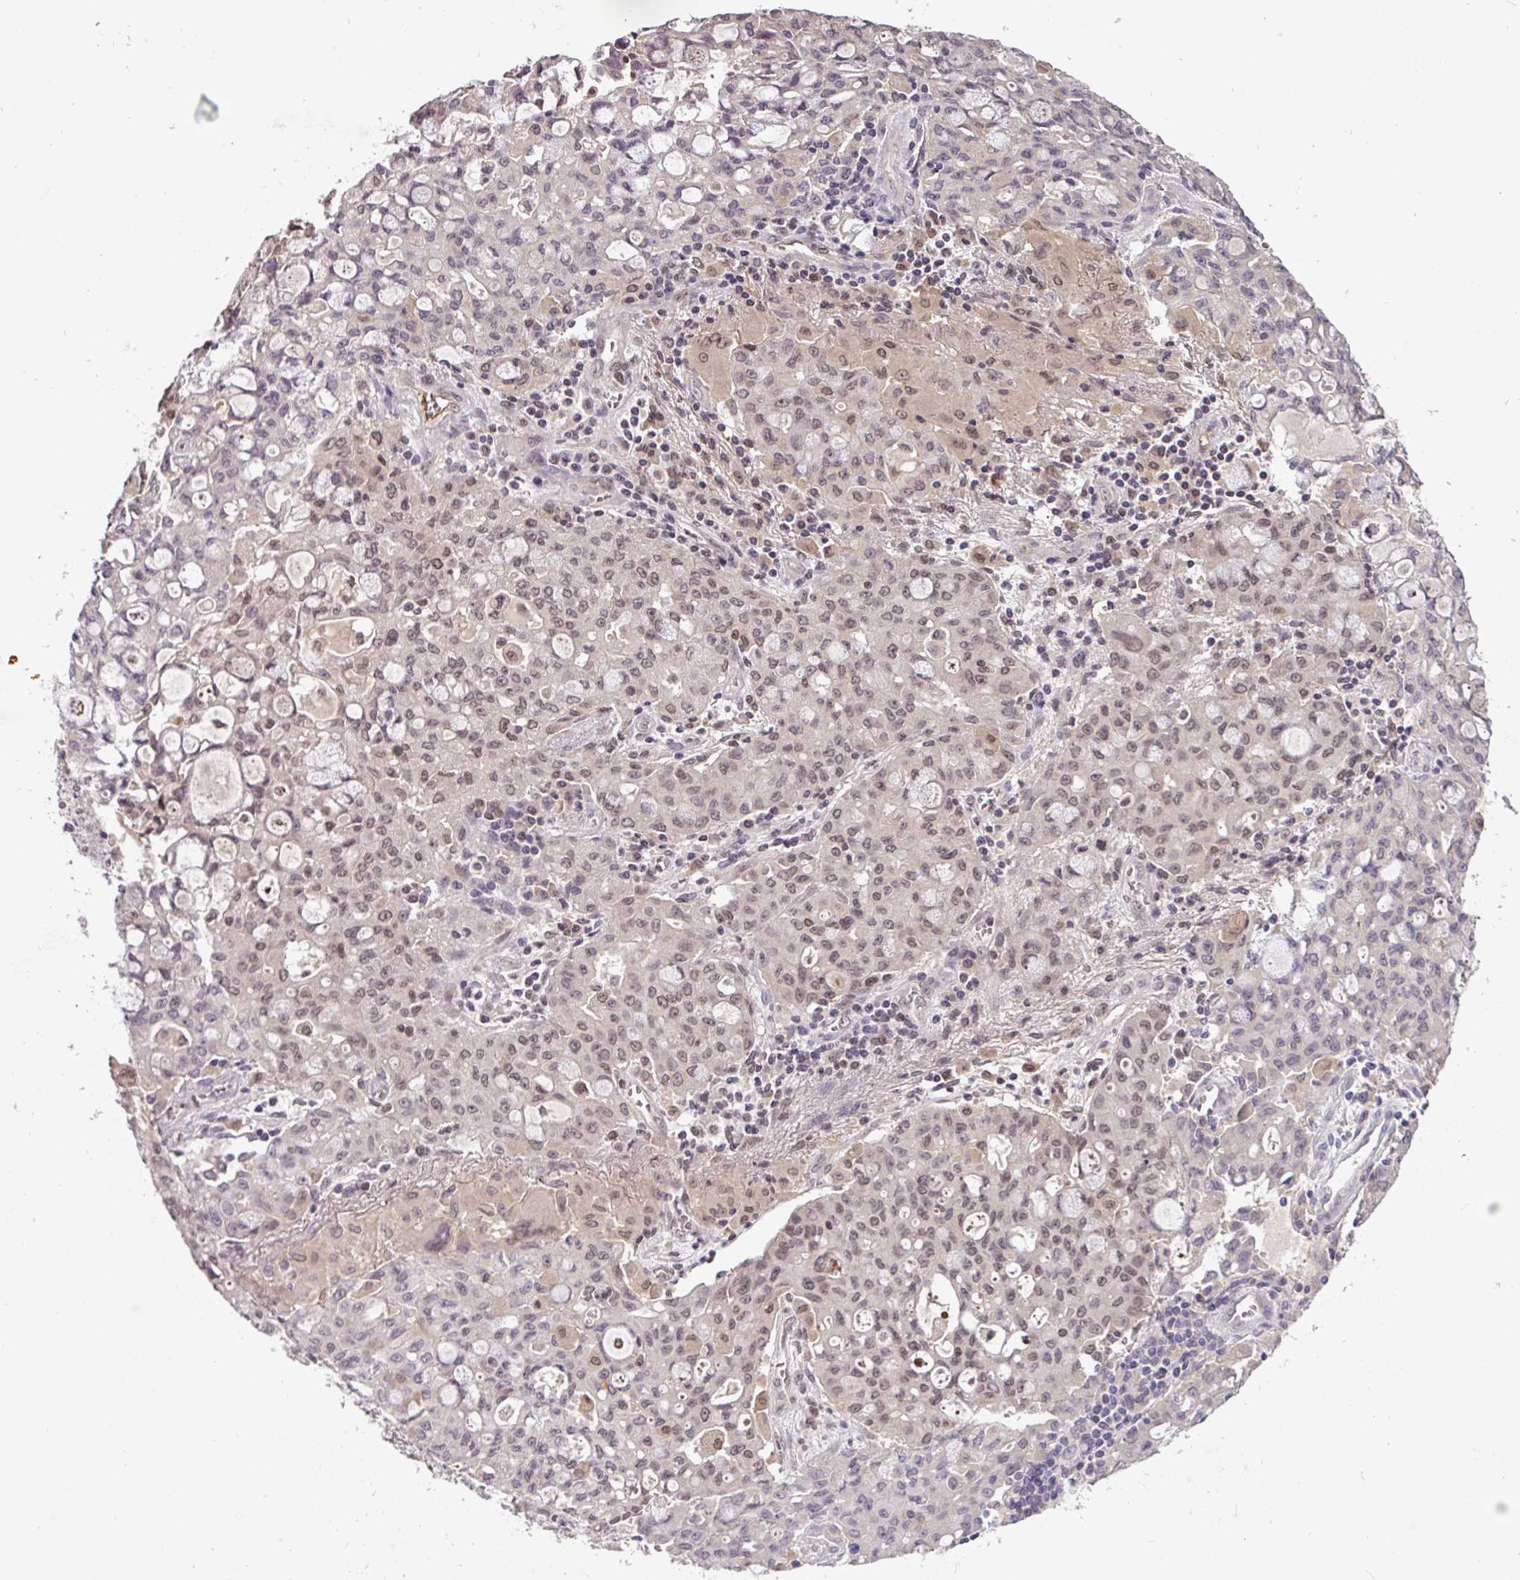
{"staining": {"intensity": "moderate", "quantity": "25%-75%", "location": "nuclear"}, "tissue": "lung cancer", "cell_type": "Tumor cells", "image_type": "cancer", "snomed": [{"axis": "morphology", "description": "Adenocarcinoma, NOS"}, {"axis": "topography", "description": "Lung"}], "caption": "Lung adenocarcinoma stained for a protein (brown) reveals moderate nuclear positive expression in approximately 25%-75% of tumor cells.", "gene": "SLC5A10", "patient": {"sex": "female", "age": 44}}